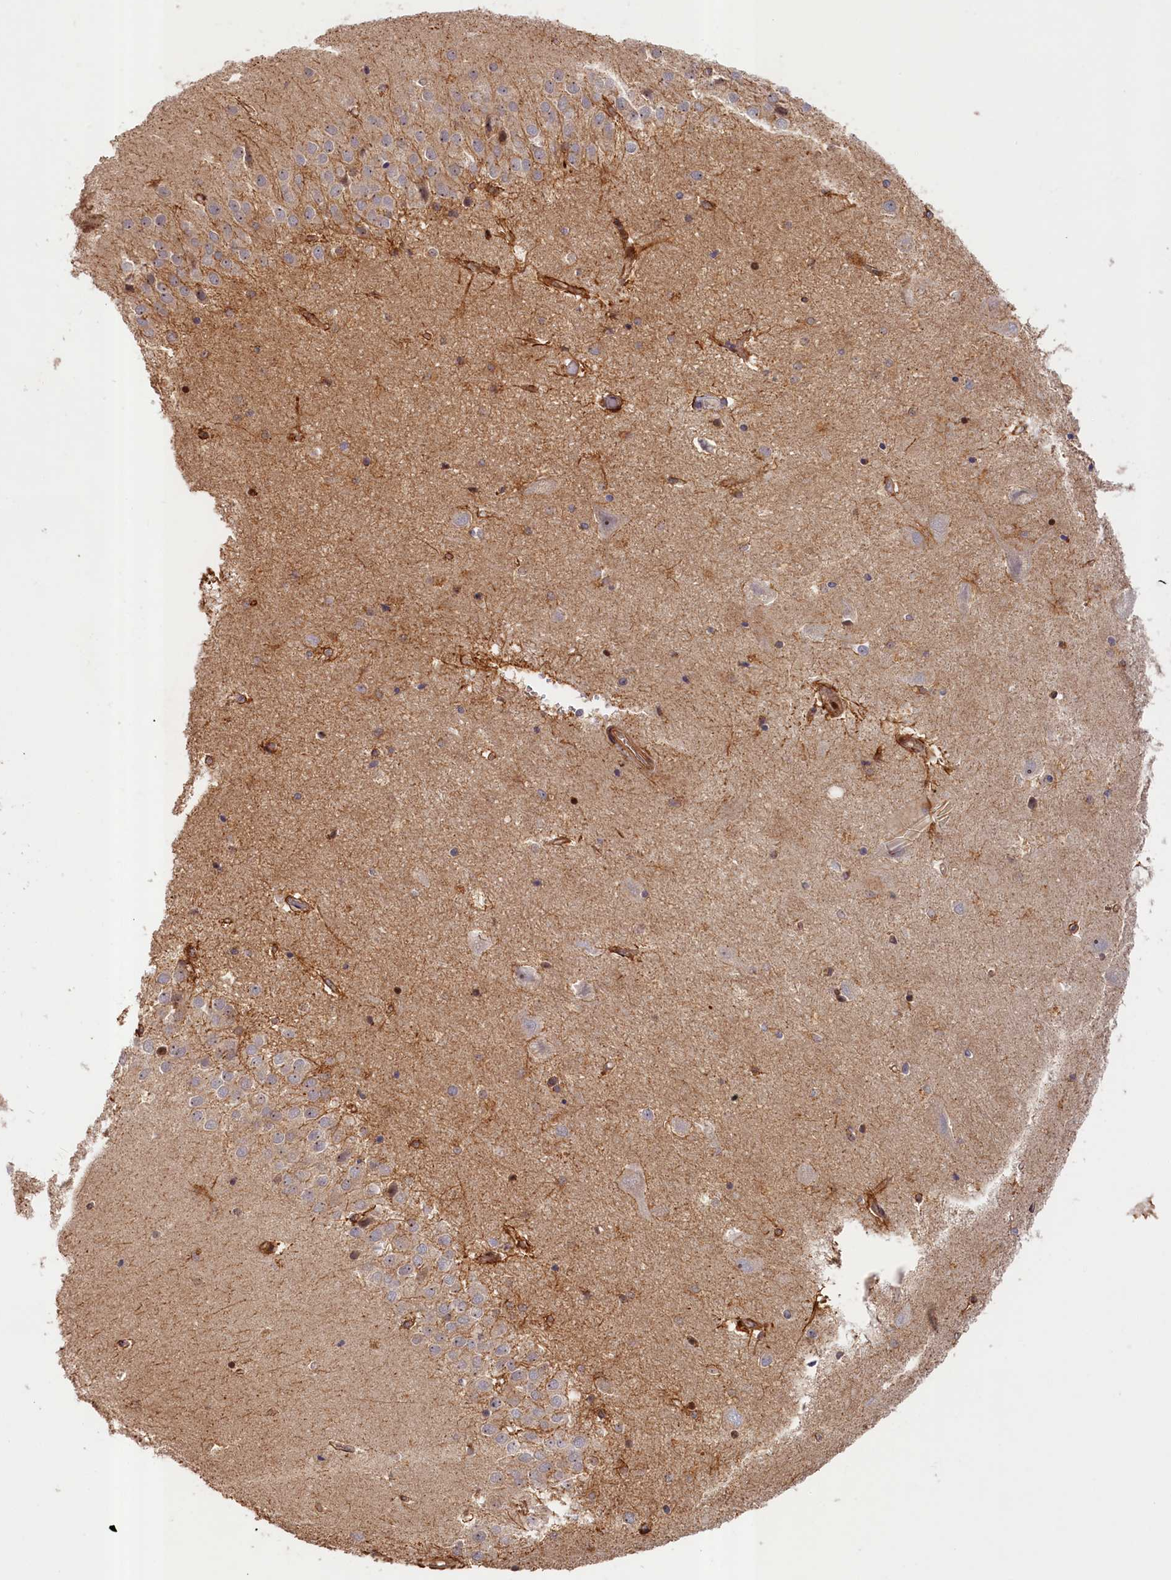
{"staining": {"intensity": "weak", "quantity": "<25%", "location": "cytoplasmic/membranous"}, "tissue": "hippocampus", "cell_type": "Glial cells", "image_type": "normal", "snomed": [{"axis": "morphology", "description": "Normal tissue, NOS"}, {"axis": "topography", "description": "Hippocampus"}], "caption": "Hippocampus stained for a protein using IHC displays no staining glial cells.", "gene": "CEP44", "patient": {"sex": "female", "age": 52}}